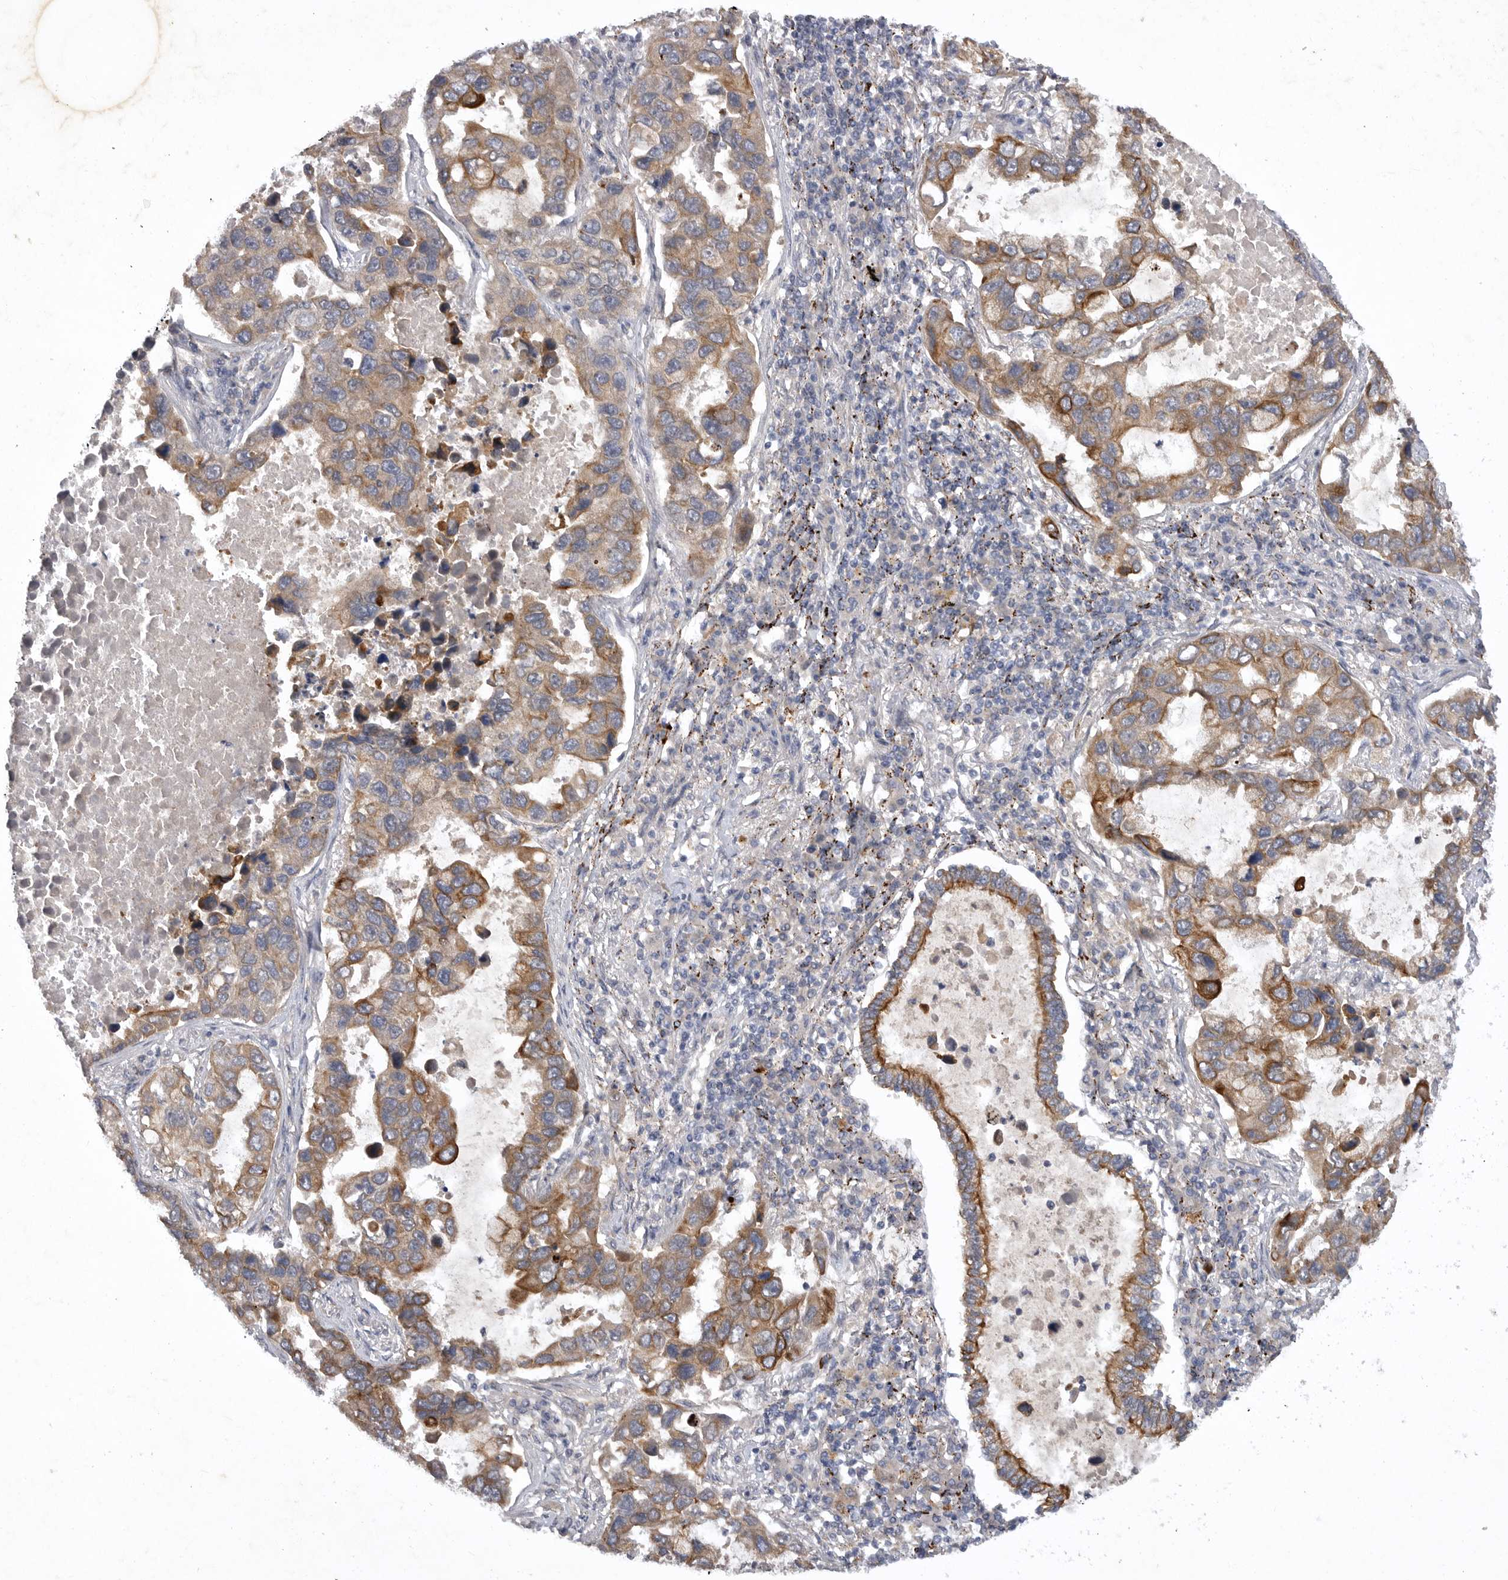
{"staining": {"intensity": "moderate", "quantity": ">75%", "location": "cytoplasmic/membranous"}, "tissue": "lung cancer", "cell_type": "Tumor cells", "image_type": "cancer", "snomed": [{"axis": "morphology", "description": "Adenocarcinoma, NOS"}, {"axis": "topography", "description": "Lung"}], "caption": "IHC micrograph of neoplastic tissue: human lung adenocarcinoma stained using immunohistochemistry (IHC) exhibits medium levels of moderate protein expression localized specifically in the cytoplasmic/membranous of tumor cells, appearing as a cytoplasmic/membranous brown color.", "gene": "DHDDS", "patient": {"sex": "male", "age": 64}}